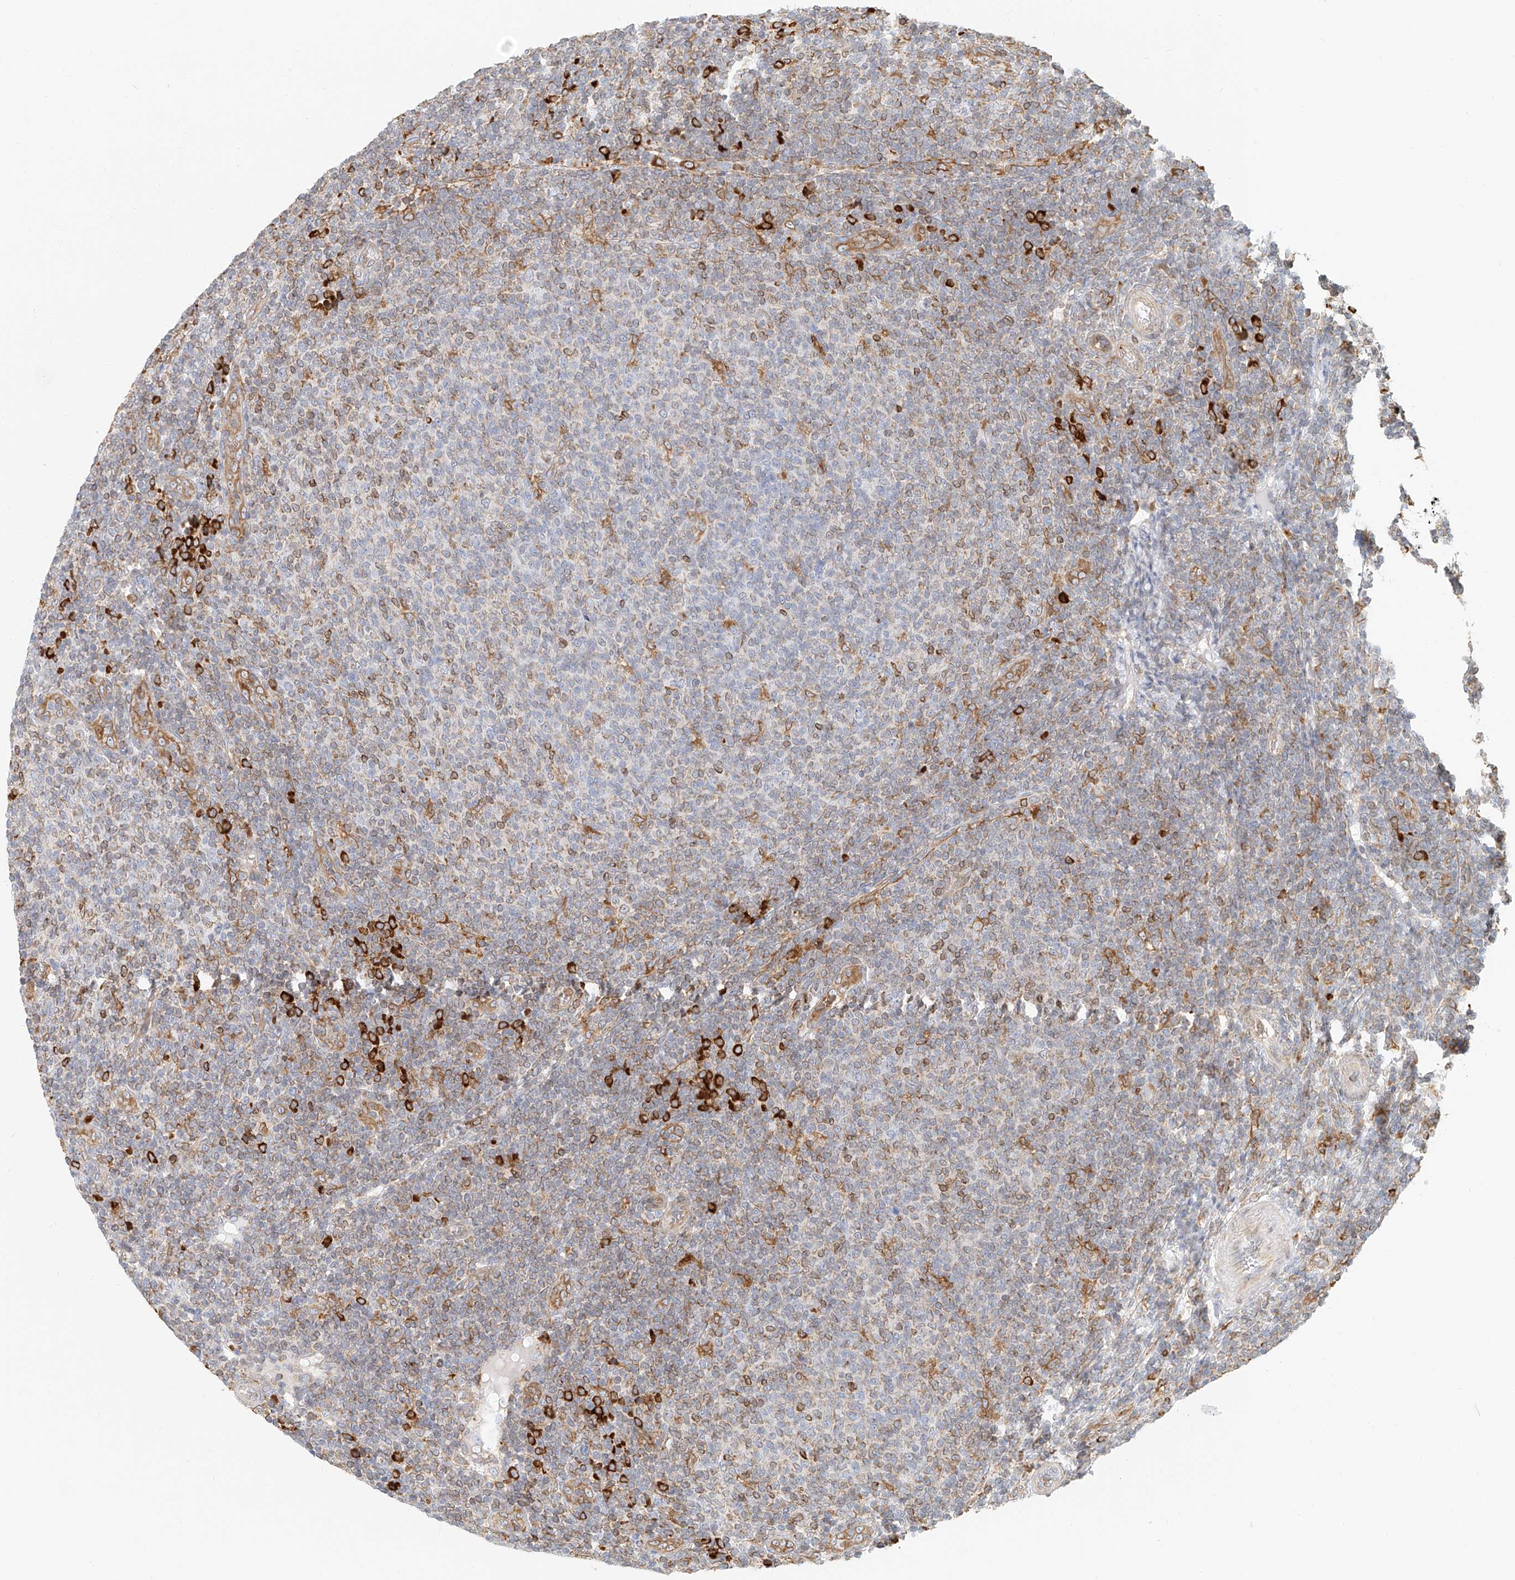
{"staining": {"intensity": "strong", "quantity": "<25%", "location": "cytoplasmic/membranous"}, "tissue": "lymphoma", "cell_type": "Tumor cells", "image_type": "cancer", "snomed": [{"axis": "morphology", "description": "Malignant lymphoma, non-Hodgkin's type, Low grade"}, {"axis": "topography", "description": "Lymph node"}], "caption": "Brown immunohistochemical staining in human malignant lymphoma, non-Hodgkin's type (low-grade) exhibits strong cytoplasmic/membranous expression in about <25% of tumor cells. The staining was performed using DAB (3,3'-diaminobenzidine) to visualize the protein expression in brown, while the nuclei were stained in blue with hematoxylin (Magnification: 20x).", "gene": "DHRS7", "patient": {"sex": "male", "age": 66}}